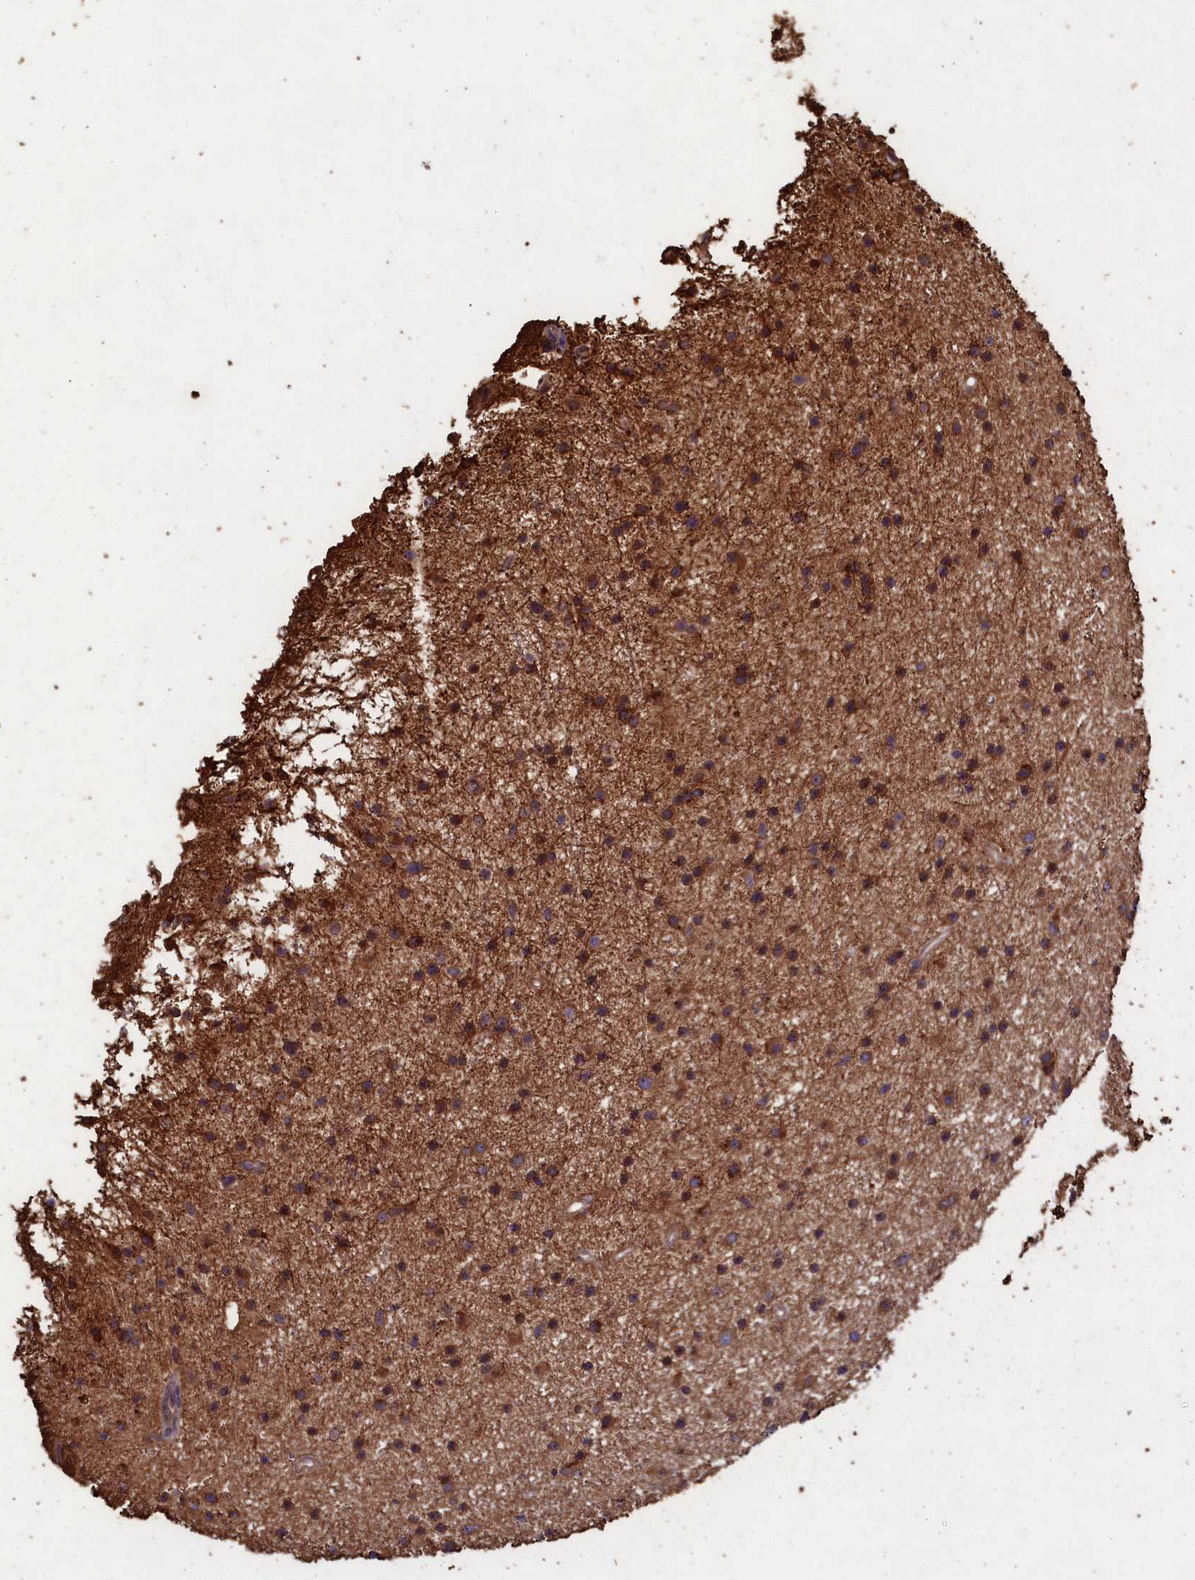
{"staining": {"intensity": "moderate", "quantity": ">75%", "location": "cytoplasmic/membranous"}, "tissue": "glioma", "cell_type": "Tumor cells", "image_type": "cancer", "snomed": [{"axis": "morphology", "description": "Glioma, malignant, Low grade"}, {"axis": "topography", "description": "Cerebral cortex"}], "caption": "Tumor cells display medium levels of moderate cytoplasmic/membranous staining in approximately >75% of cells in glioma. (IHC, brightfield microscopy, high magnification).", "gene": "CCDC124", "patient": {"sex": "female", "age": 39}}